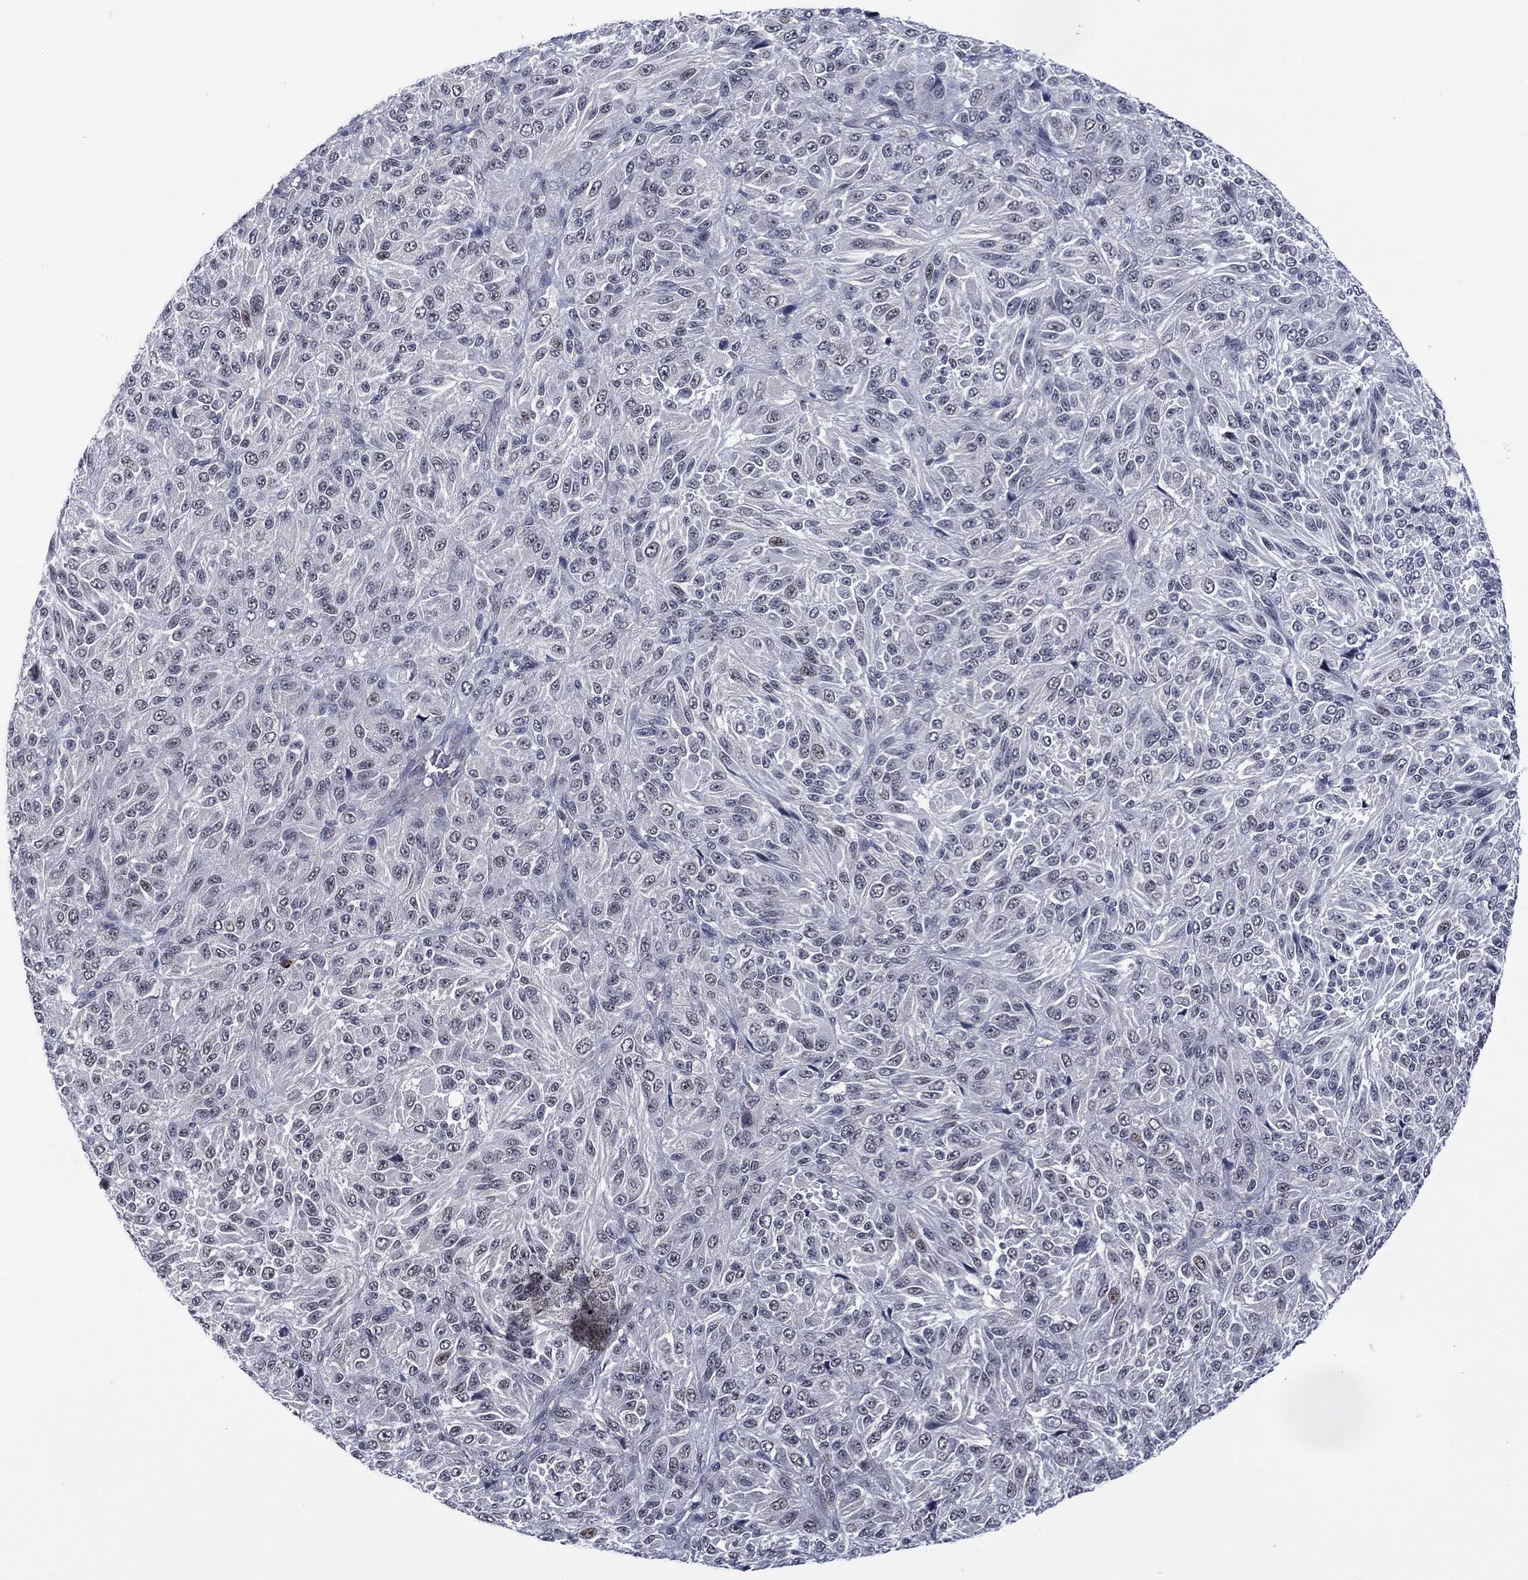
{"staining": {"intensity": "negative", "quantity": "none", "location": "none"}, "tissue": "melanoma", "cell_type": "Tumor cells", "image_type": "cancer", "snomed": [{"axis": "morphology", "description": "Malignant melanoma, Metastatic site"}, {"axis": "topography", "description": "Brain"}], "caption": "Immunohistochemical staining of malignant melanoma (metastatic site) shows no significant staining in tumor cells. (Brightfield microscopy of DAB IHC at high magnification).", "gene": "DPP4", "patient": {"sex": "female", "age": 56}}